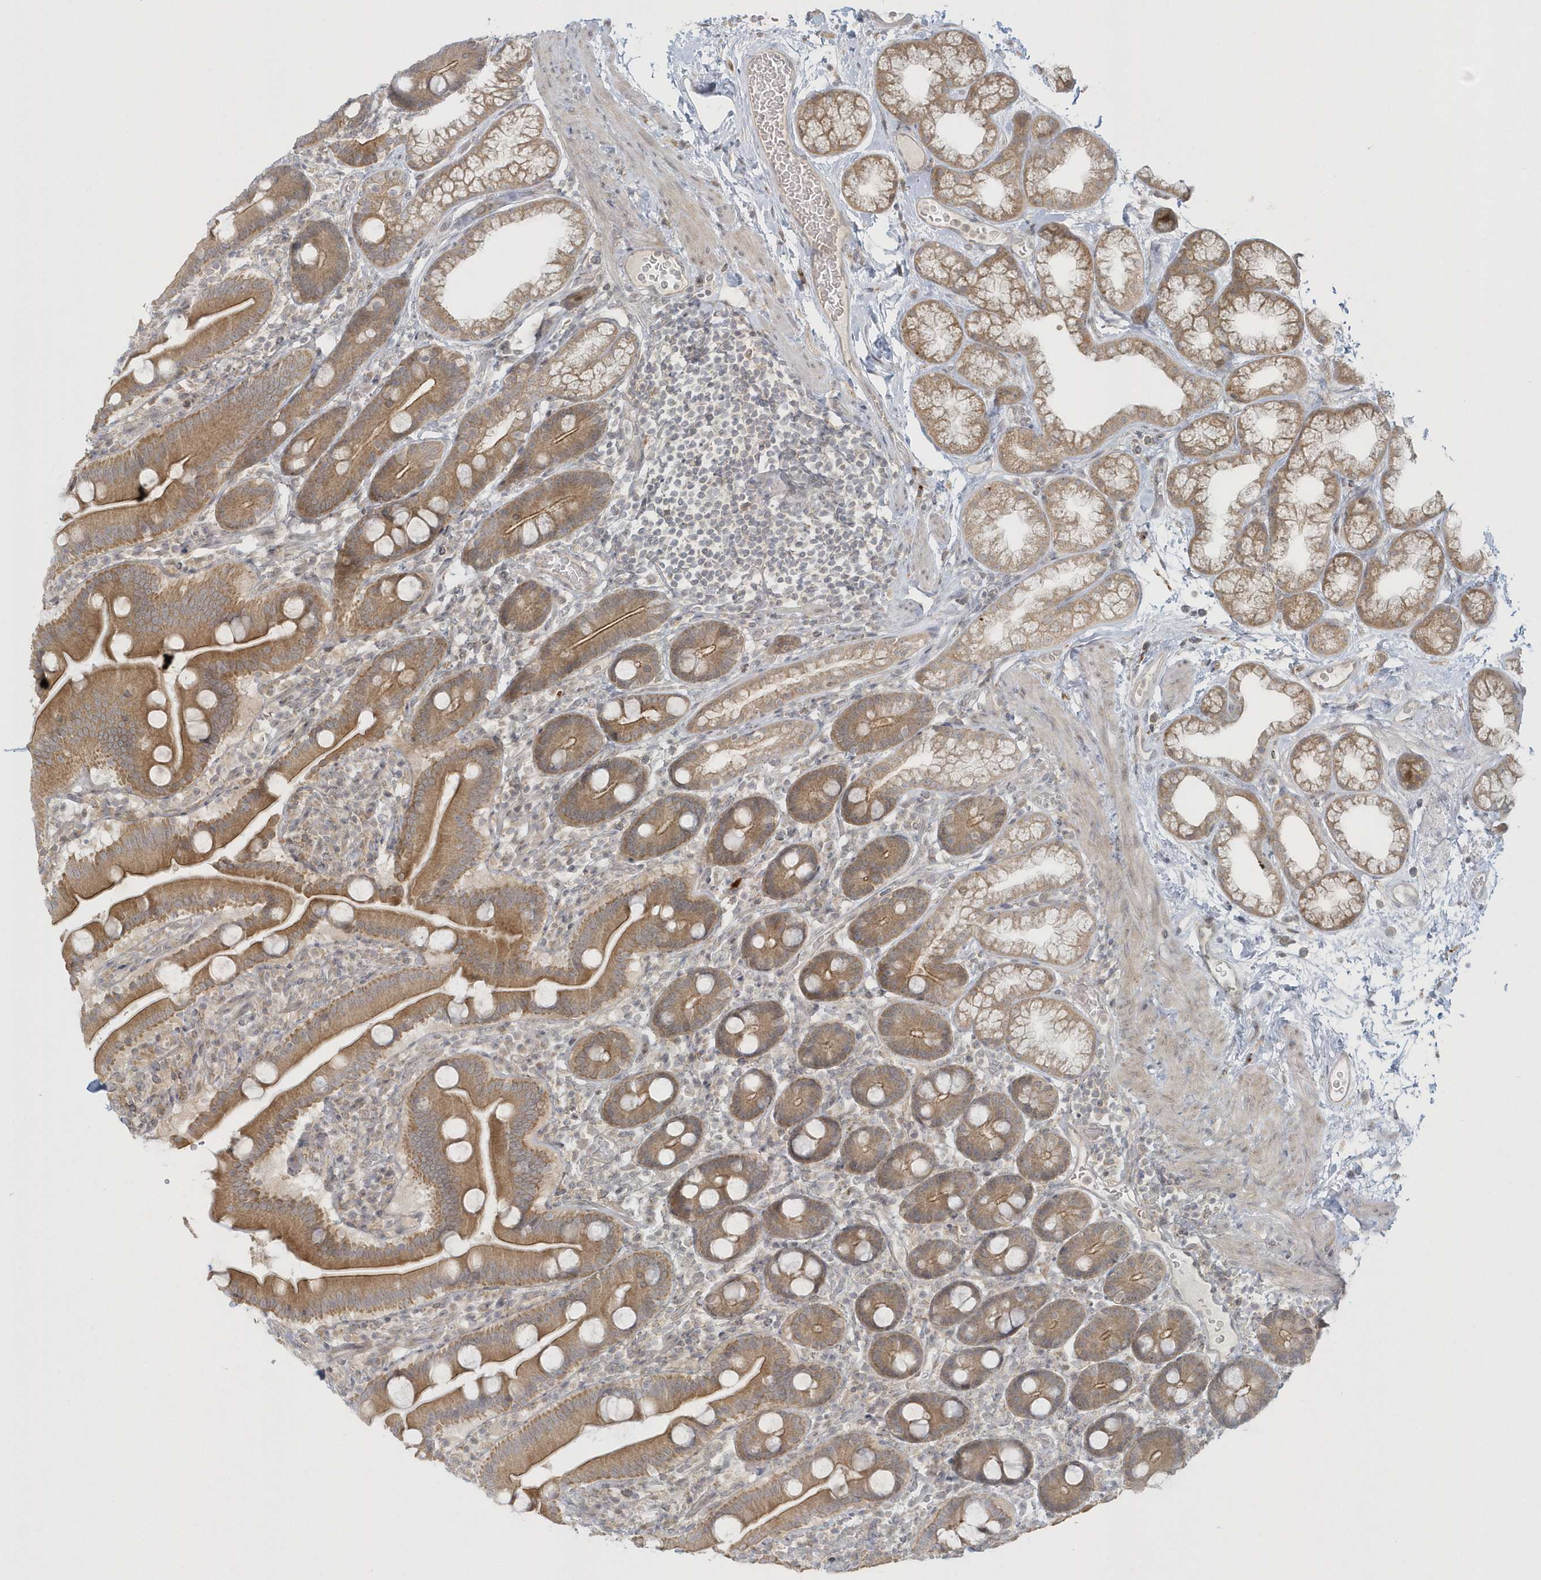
{"staining": {"intensity": "moderate", "quantity": ">75%", "location": "cytoplasmic/membranous"}, "tissue": "duodenum", "cell_type": "Glandular cells", "image_type": "normal", "snomed": [{"axis": "morphology", "description": "Normal tissue, NOS"}, {"axis": "topography", "description": "Duodenum"}], "caption": "A medium amount of moderate cytoplasmic/membranous positivity is appreciated in about >75% of glandular cells in benign duodenum.", "gene": "BLTP3A", "patient": {"sex": "male", "age": 55}}